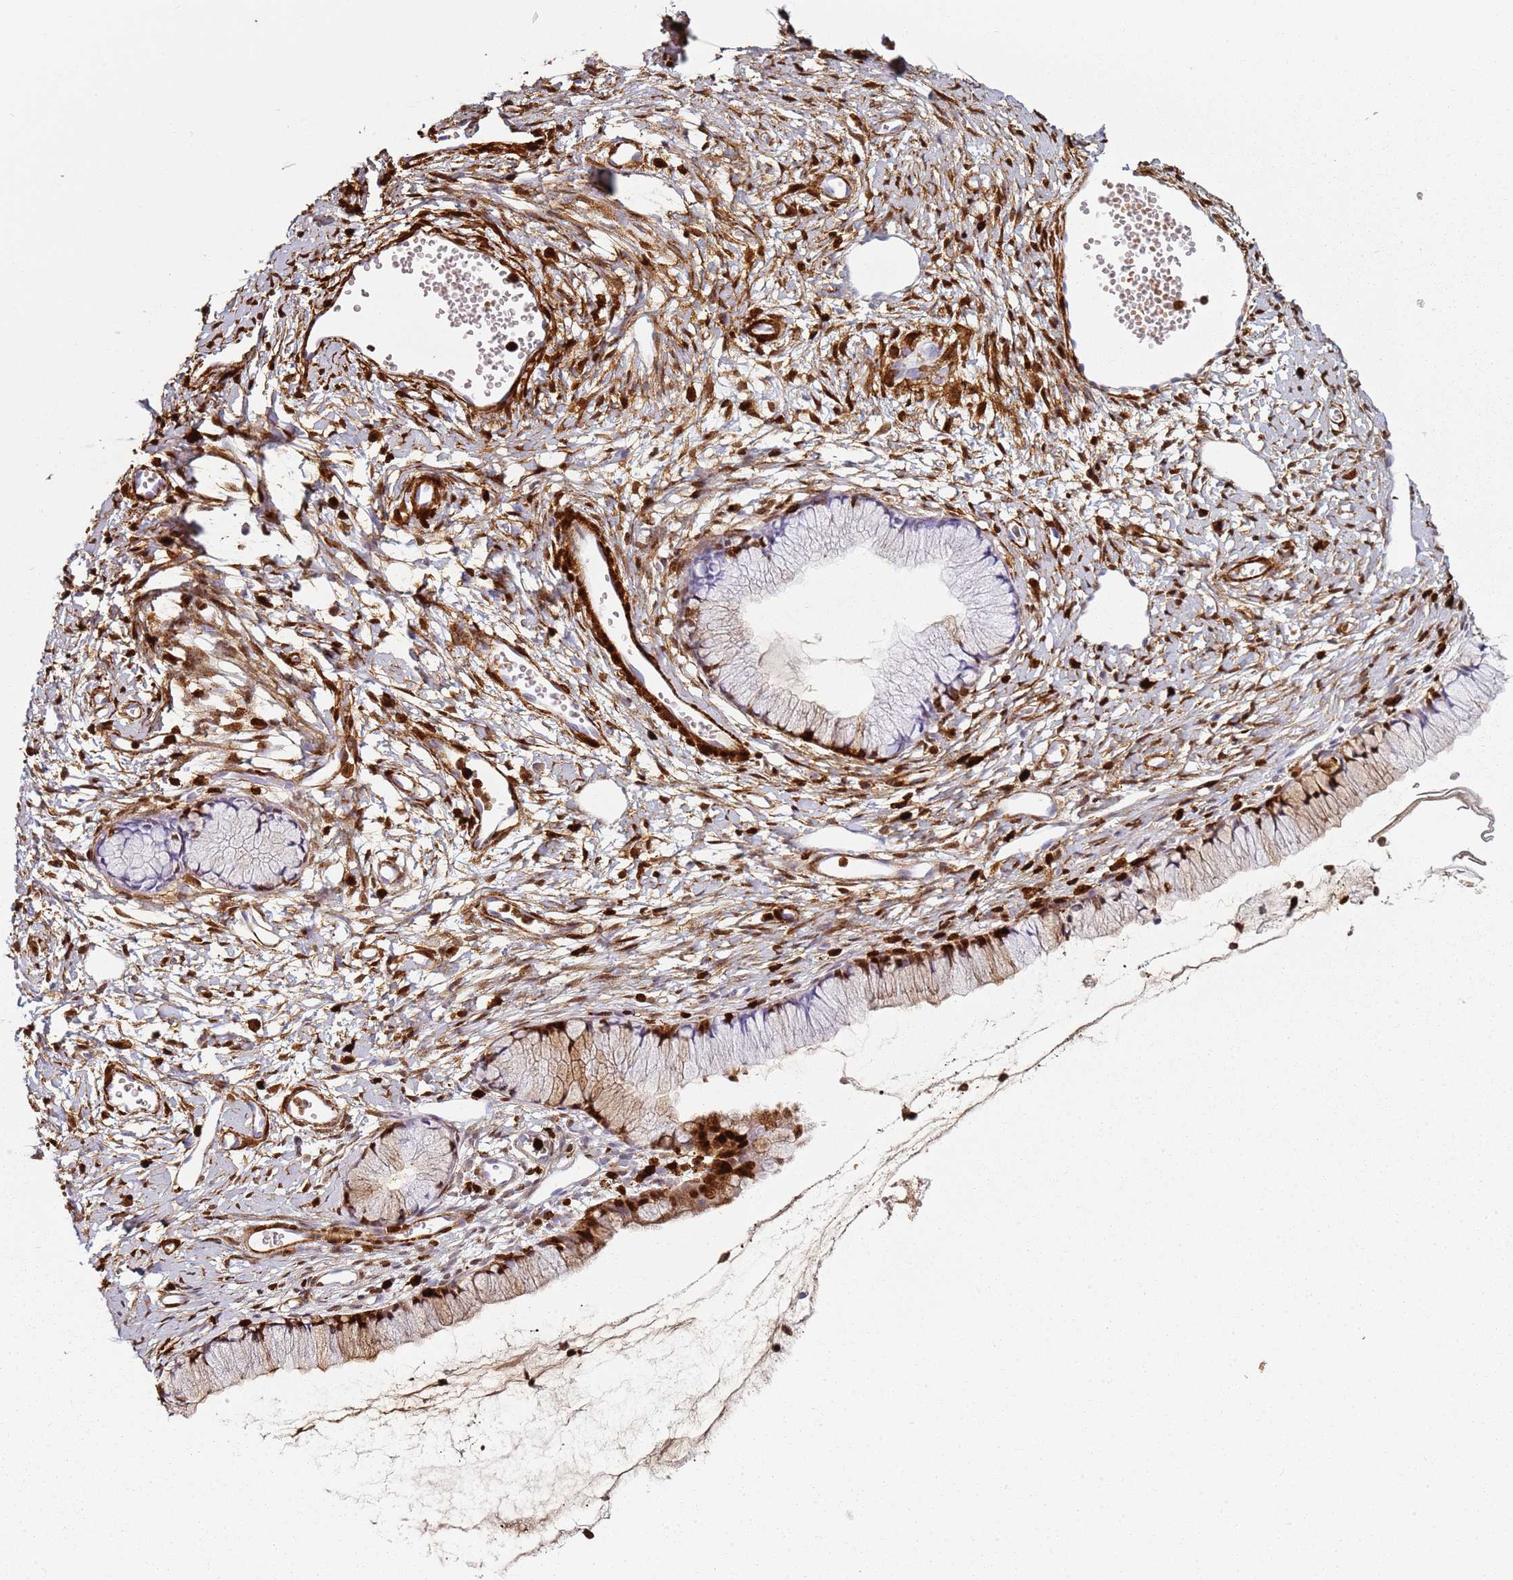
{"staining": {"intensity": "strong", "quantity": "<25%", "location": "cytoplasmic/membranous,nuclear"}, "tissue": "cervix", "cell_type": "Glandular cells", "image_type": "normal", "snomed": [{"axis": "morphology", "description": "Normal tissue, NOS"}, {"axis": "topography", "description": "Cervix"}], "caption": "The immunohistochemical stain labels strong cytoplasmic/membranous,nuclear positivity in glandular cells of normal cervix.", "gene": "S100A4", "patient": {"sex": "female", "age": 40}}